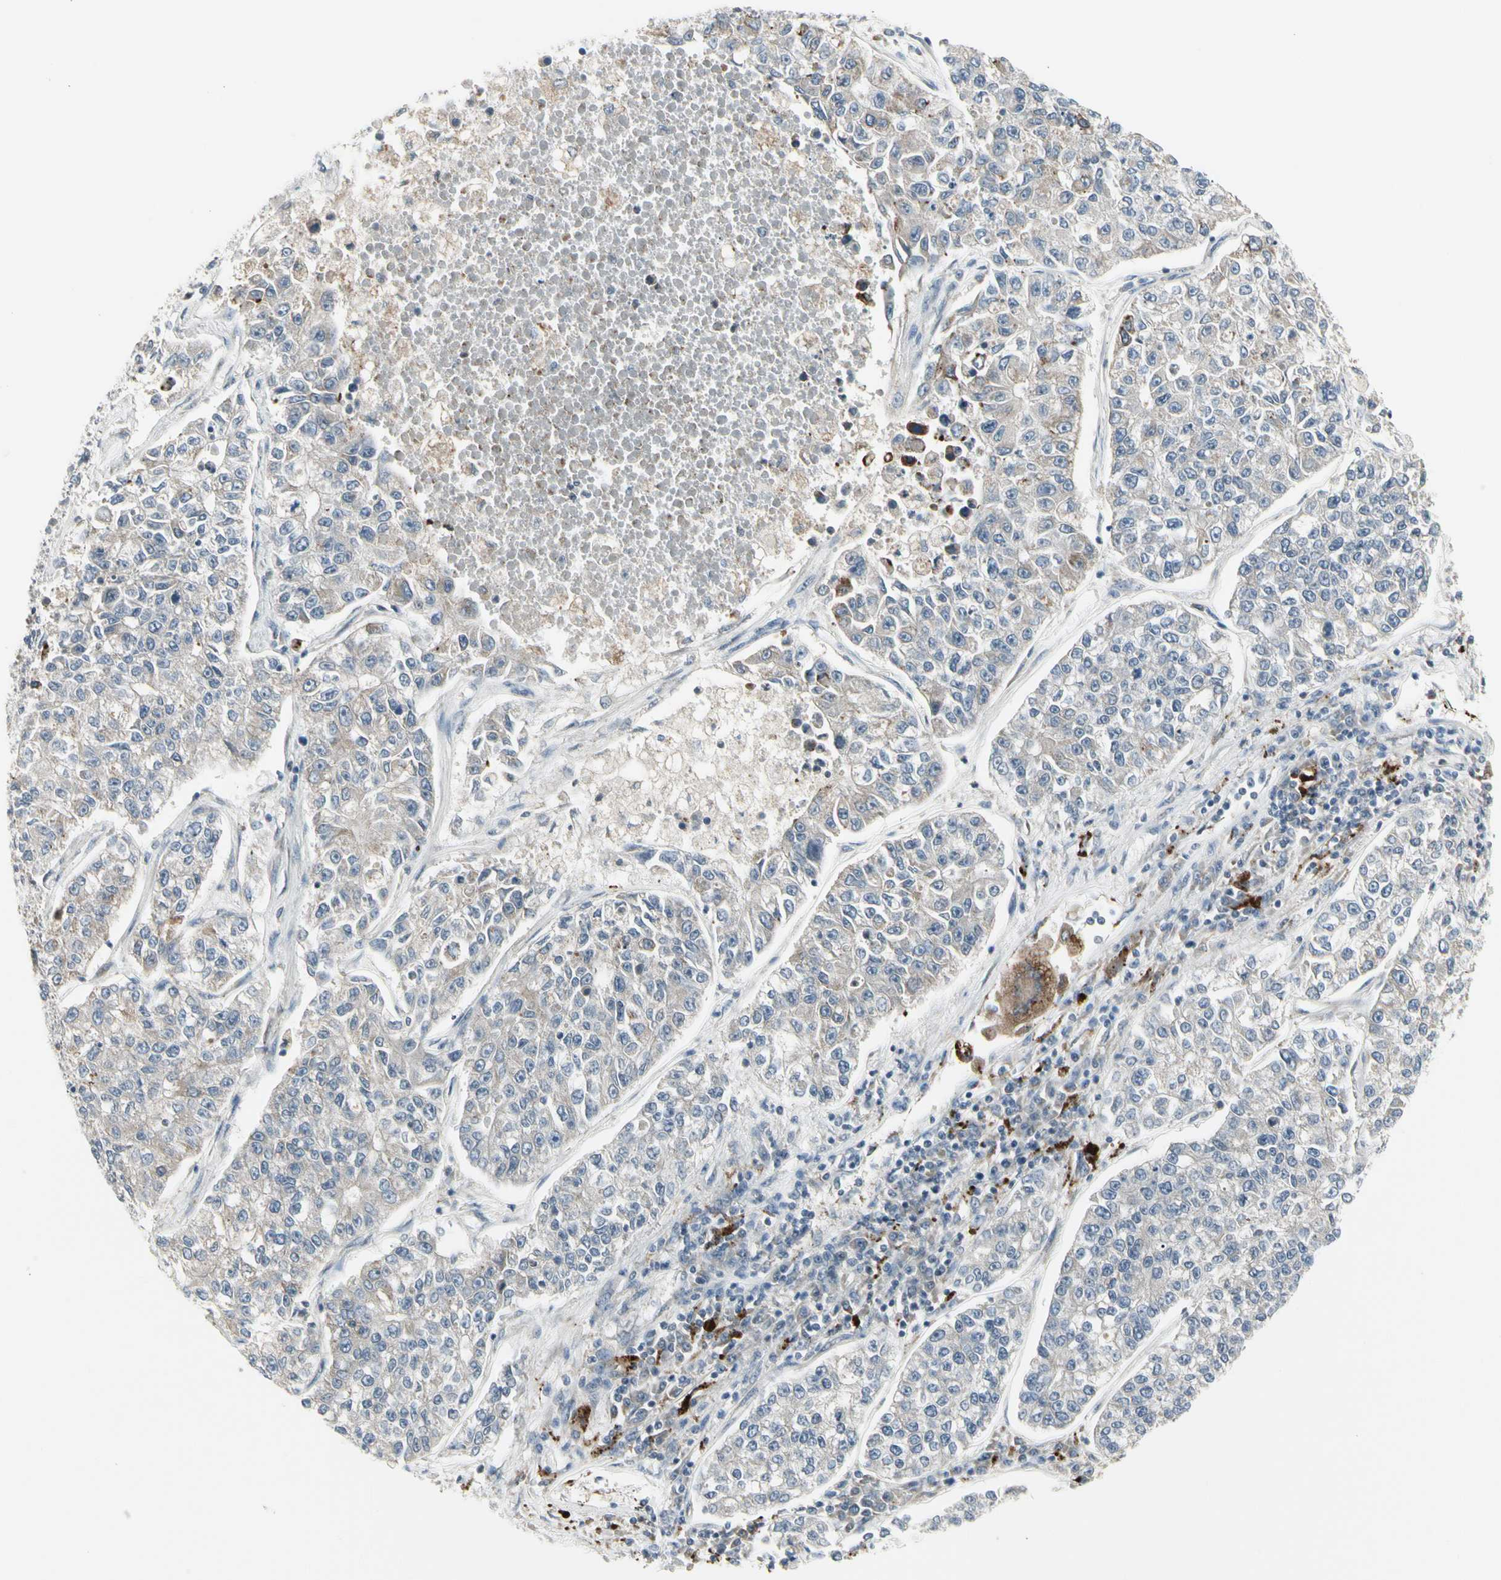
{"staining": {"intensity": "weak", "quantity": "<25%", "location": "cytoplasmic/membranous"}, "tissue": "lung cancer", "cell_type": "Tumor cells", "image_type": "cancer", "snomed": [{"axis": "morphology", "description": "Adenocarcinoma, NOS"}, {"axis": "topography", "description": "Lung"}], "caption": "Immunohistochemistry (IHC) micrograph of neoplastic tissue: human lung cancer stained with DAB (3,3'-diaminobenzidine) demonstrates no significant protein expression in tumor cells.", "gene": "GRN", "patient": {"sex": "male", "age": 49}}